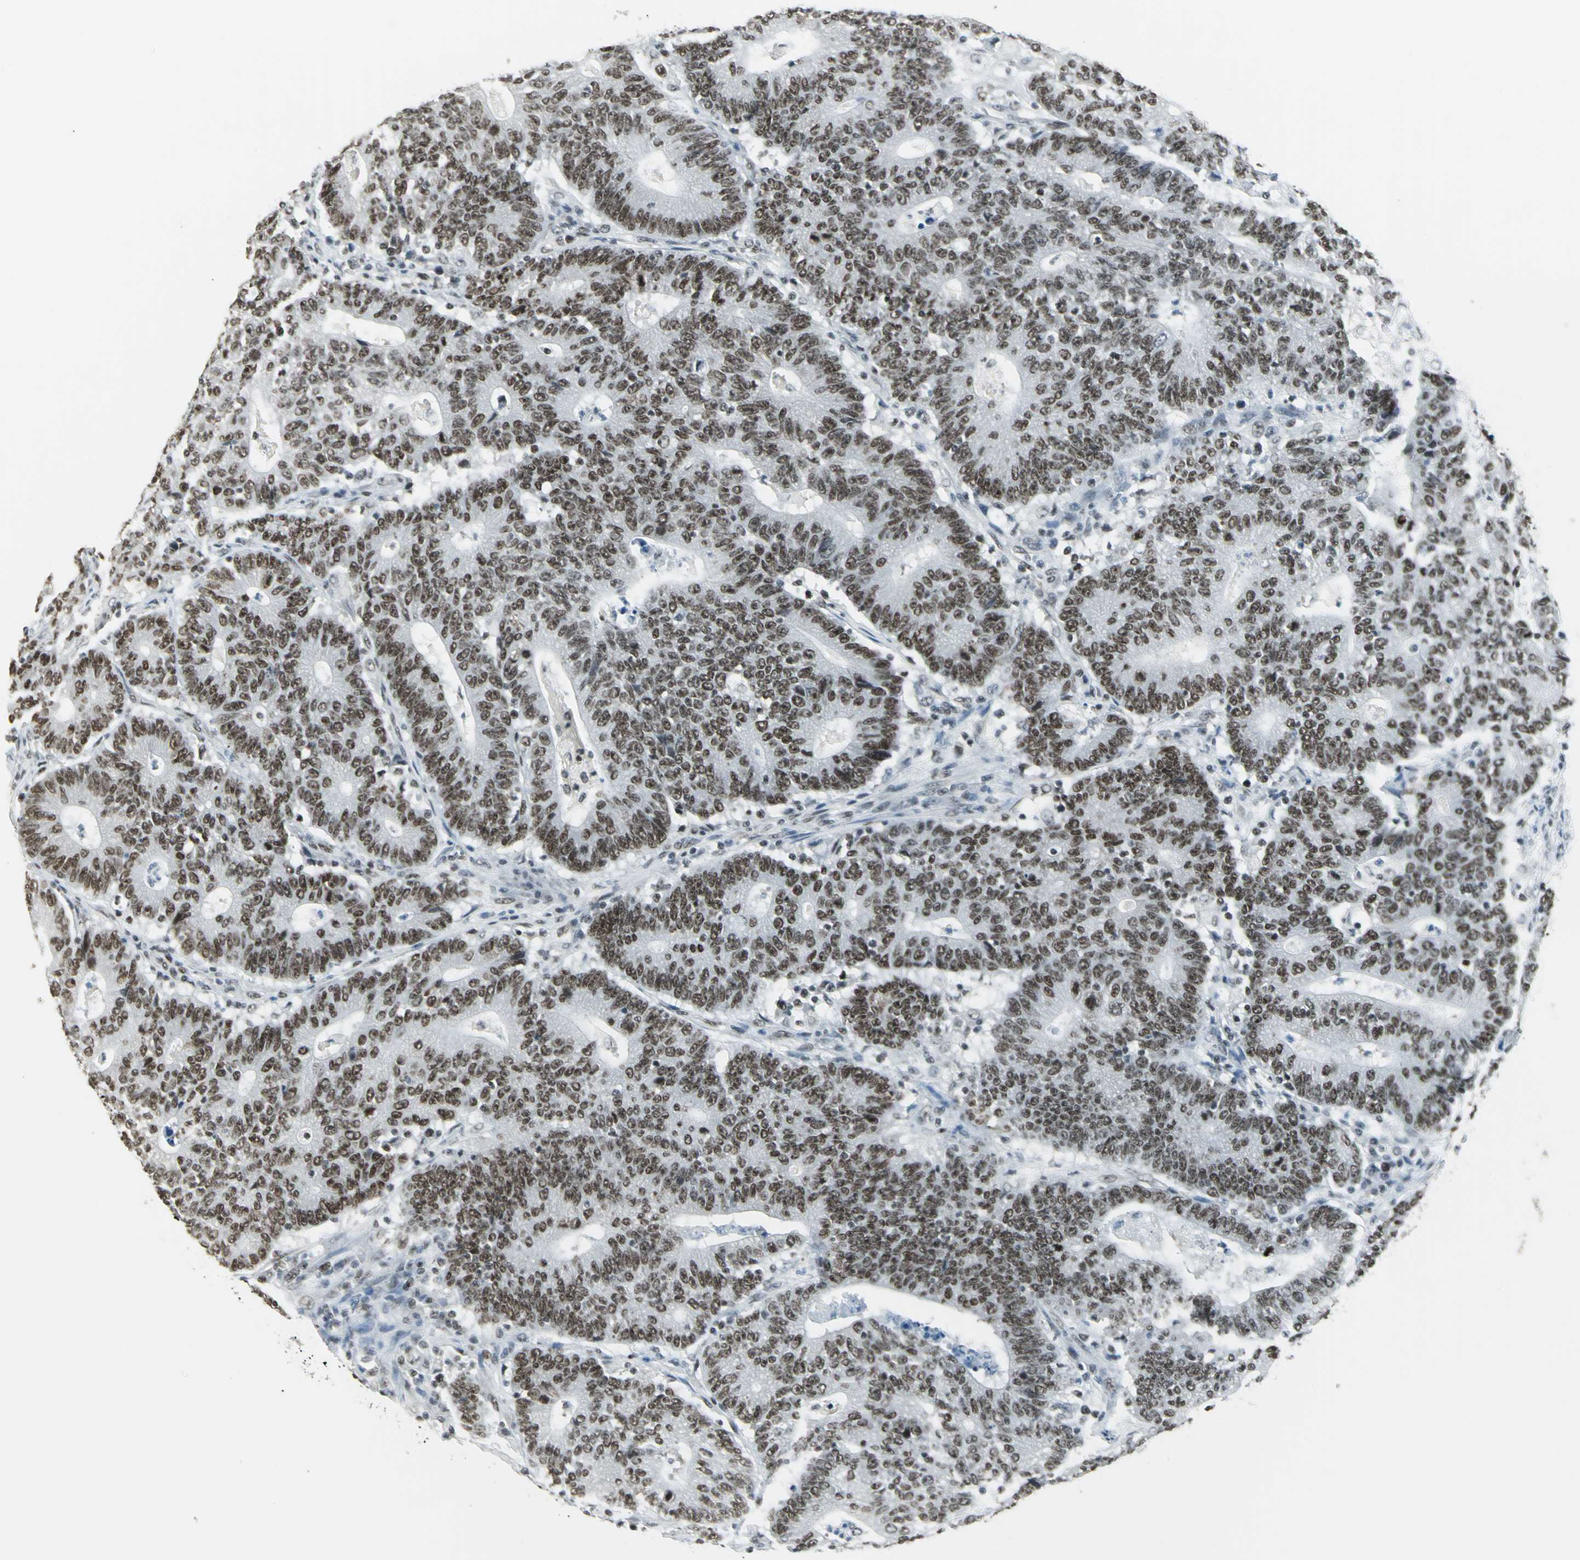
{"staining": {"intensity": "strong", "quantity": ">75%", "location": "nuclear"}, "tissue": "colorectal cancer", "cell_type": "Tumor cells", "image_type": "cancer", "snomed": [{"axis": "morphology", "description": "Normal tissue, NOS"}, {"axis": "morphology", "description": "Adenocarcinoma, NOS"}, {"axis": "topography", "description": "Colon"}], "caption": "Colorectal cancer was stained to show a protein in brown. There is high levels of strong nuclear staining in approximately >75% of tumor cells.", "gene": "ADNP", "patient": {"sex": "female", "age": 75}}